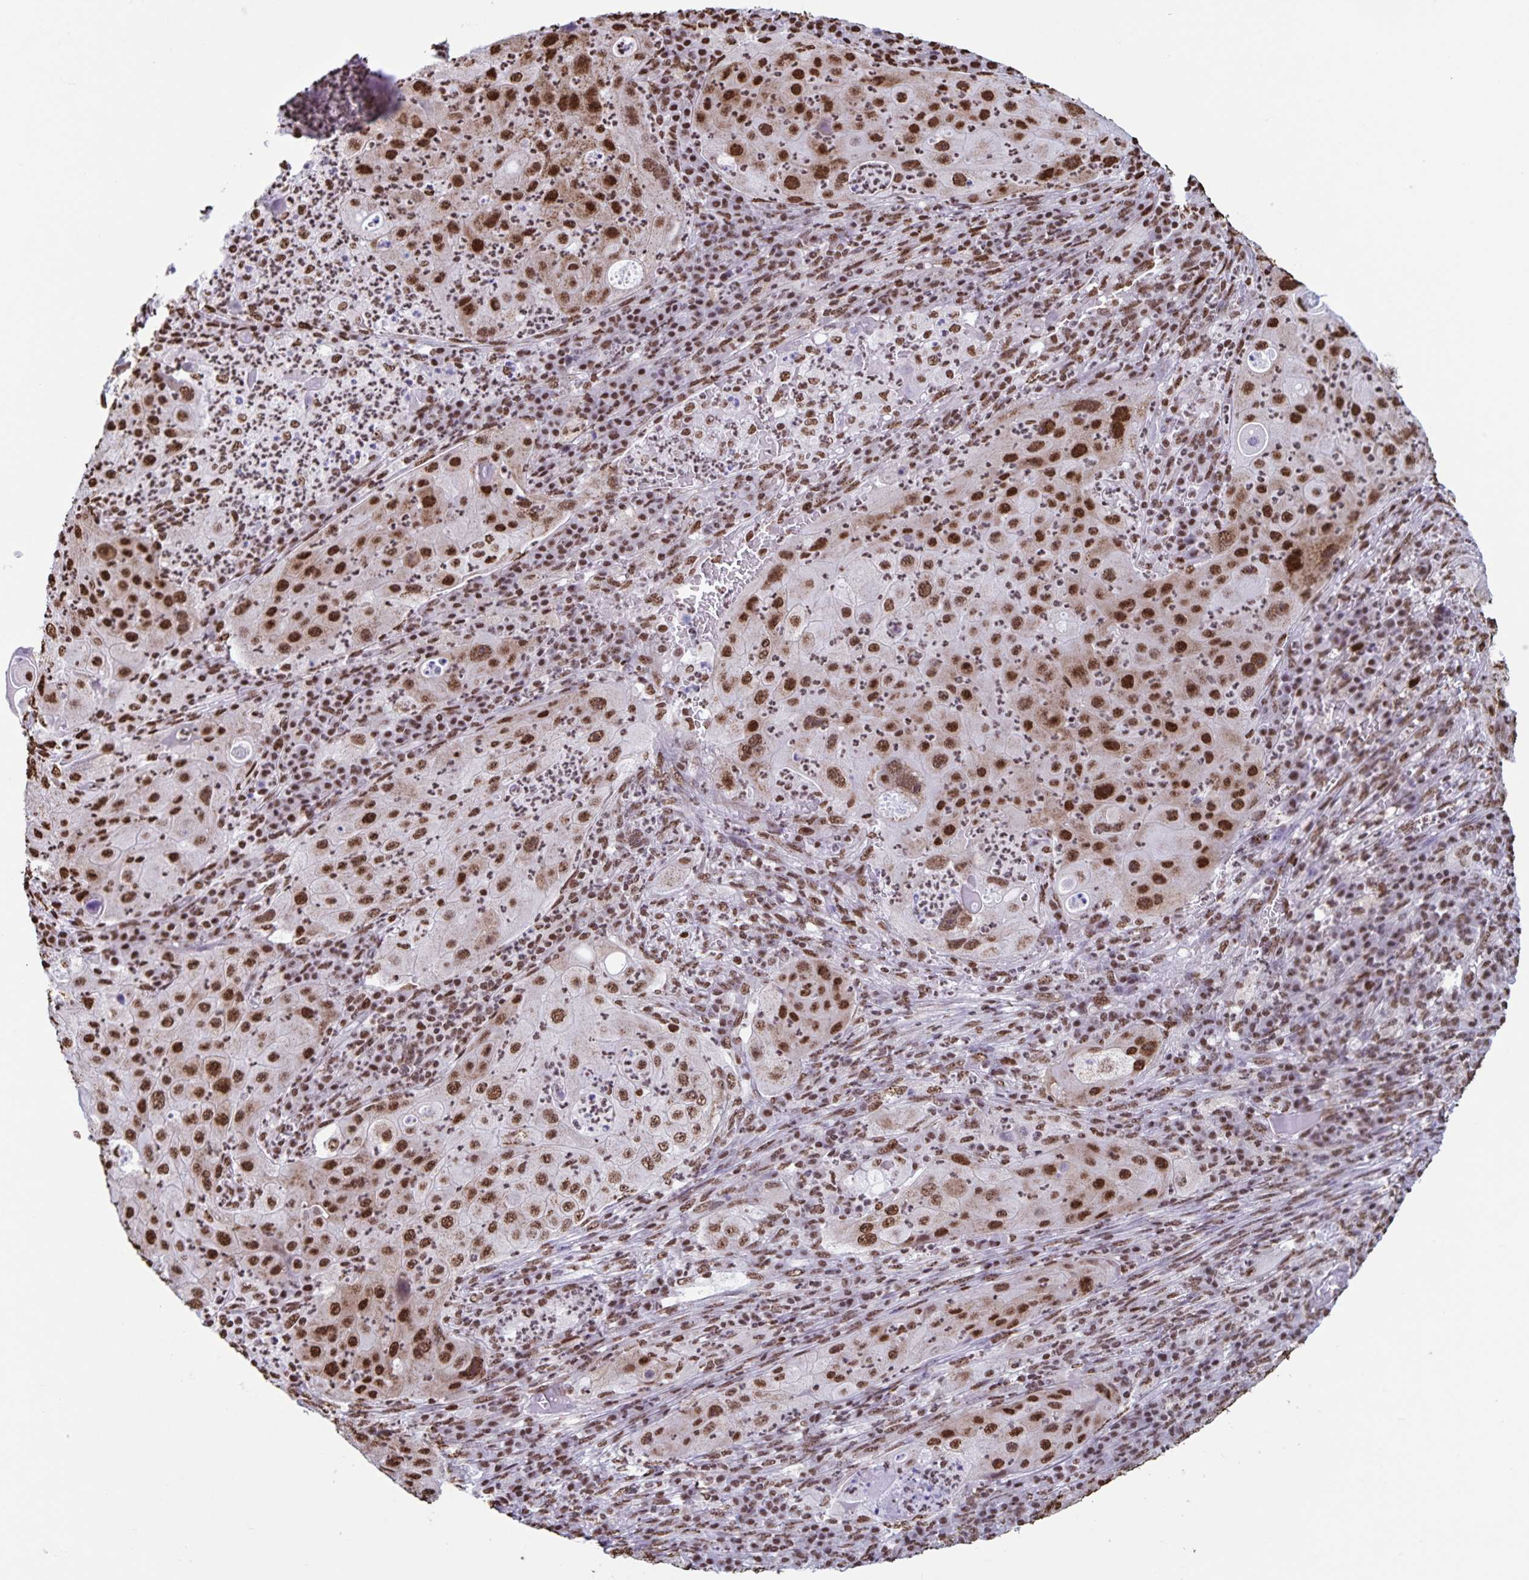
{"staining": {"intensity": "strong", "quantity": ">75%", "location": "nuclear"}, "tissue": "lung cancer", "cell_type": "Tumor cells", "image_type": "cancer", "snomed": [{"axis": "morphology", "description": "Squamous cell carcinoma, NOS"}, {"axis": "topography", "description": "Lung"}], "caption": "Tumor cells exhibit high levels of strong nuclear expression in about >75% of cells in squamous cell carcinoma (lung). Immunohistochemistry stains the protein in brown and the nuclei are stained blue.", "gene": "DUT", "patient": {"sex": "female", "age": 59}}